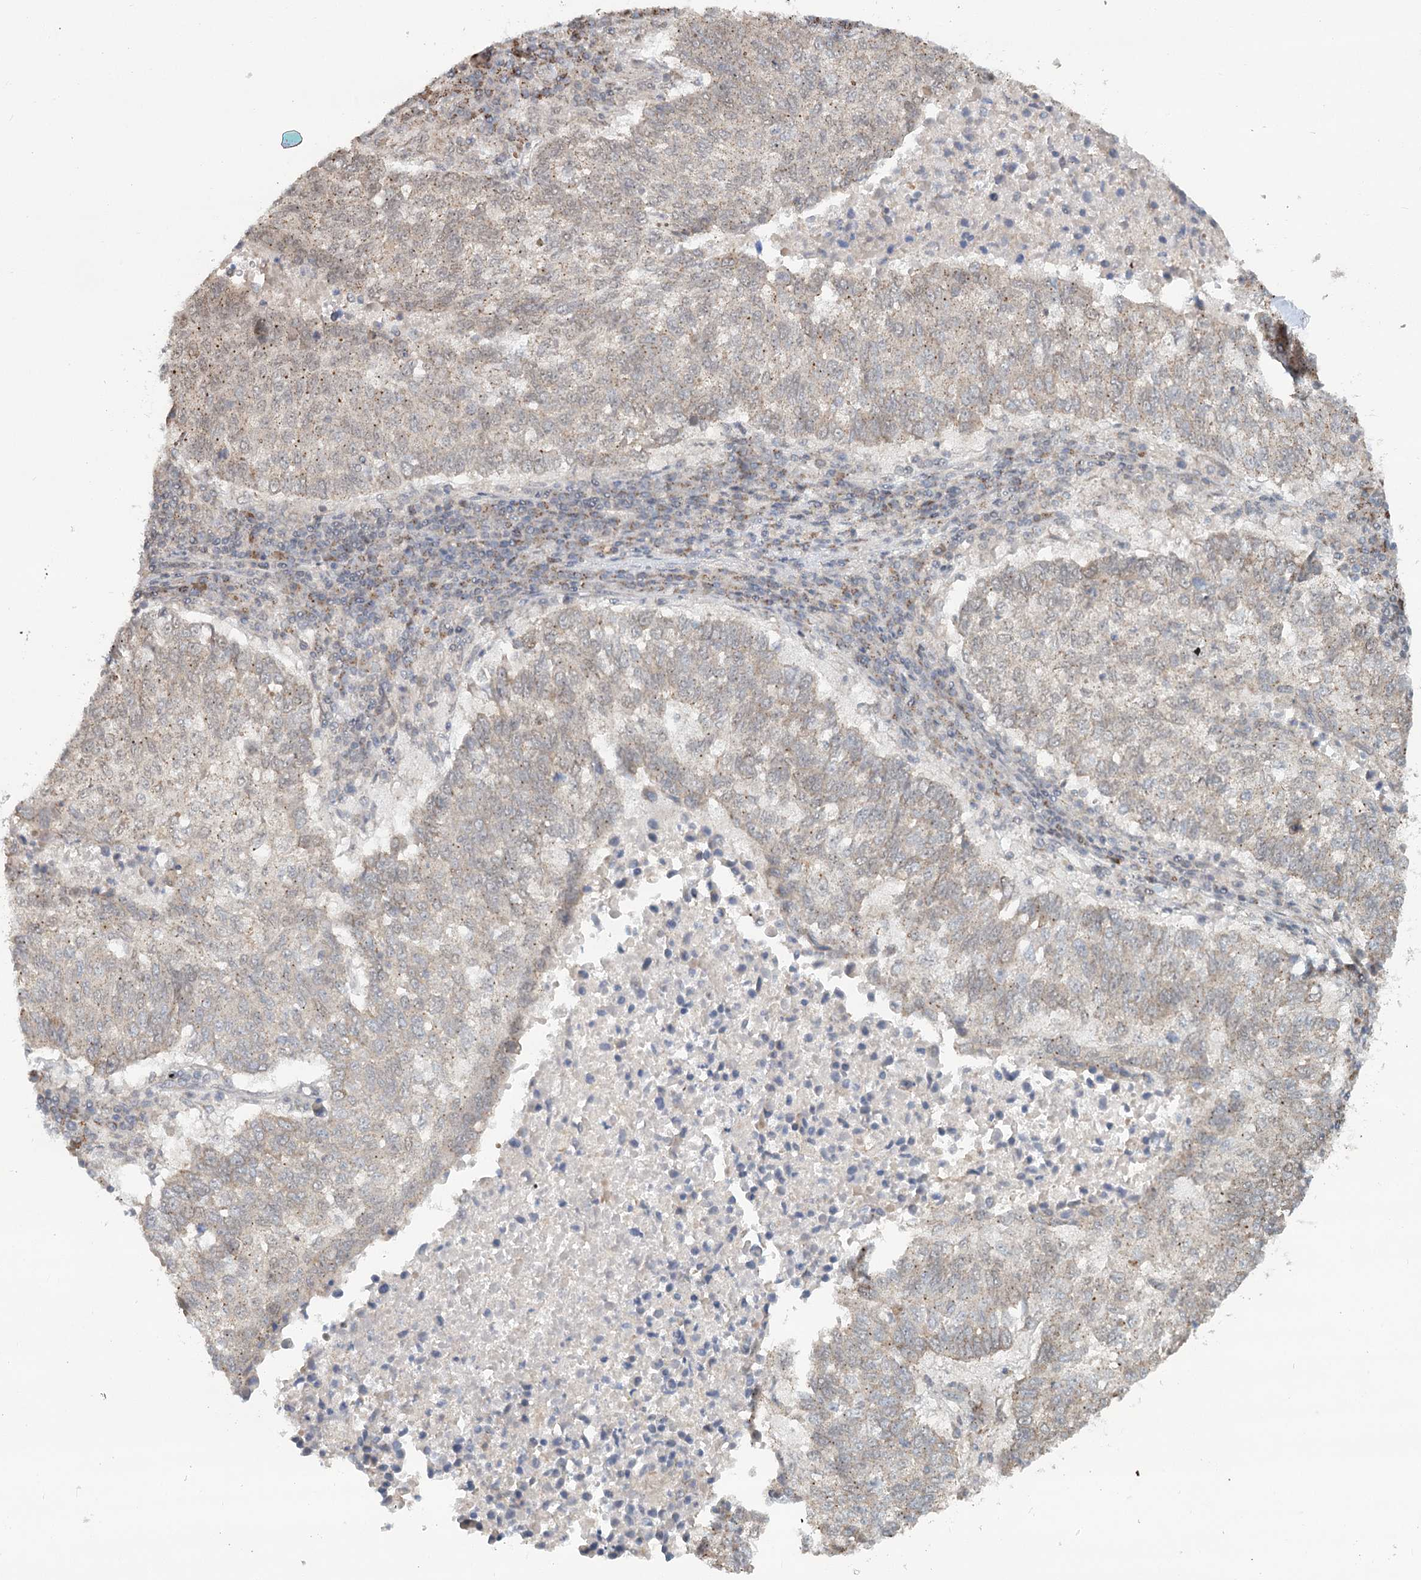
{"staining": {"intensity": "negative", "quantity": "none", "location": "none"}, "tissue": "lung cancer", "cell_type": "Tumor cells", "image_type": "cancer", "snomed": [{"axis": "morphology", "description": "Squamous cell carcinoma, NOS"}, {"axis": "topography", "description": "Lung"}], "caption": "This is an immunohistochemistry image of human lung squamous cell carcinoma. There is no staining in tumor cells.", "gene": "GPALPP1", "patient": {"sex": "male", "age": 73}}